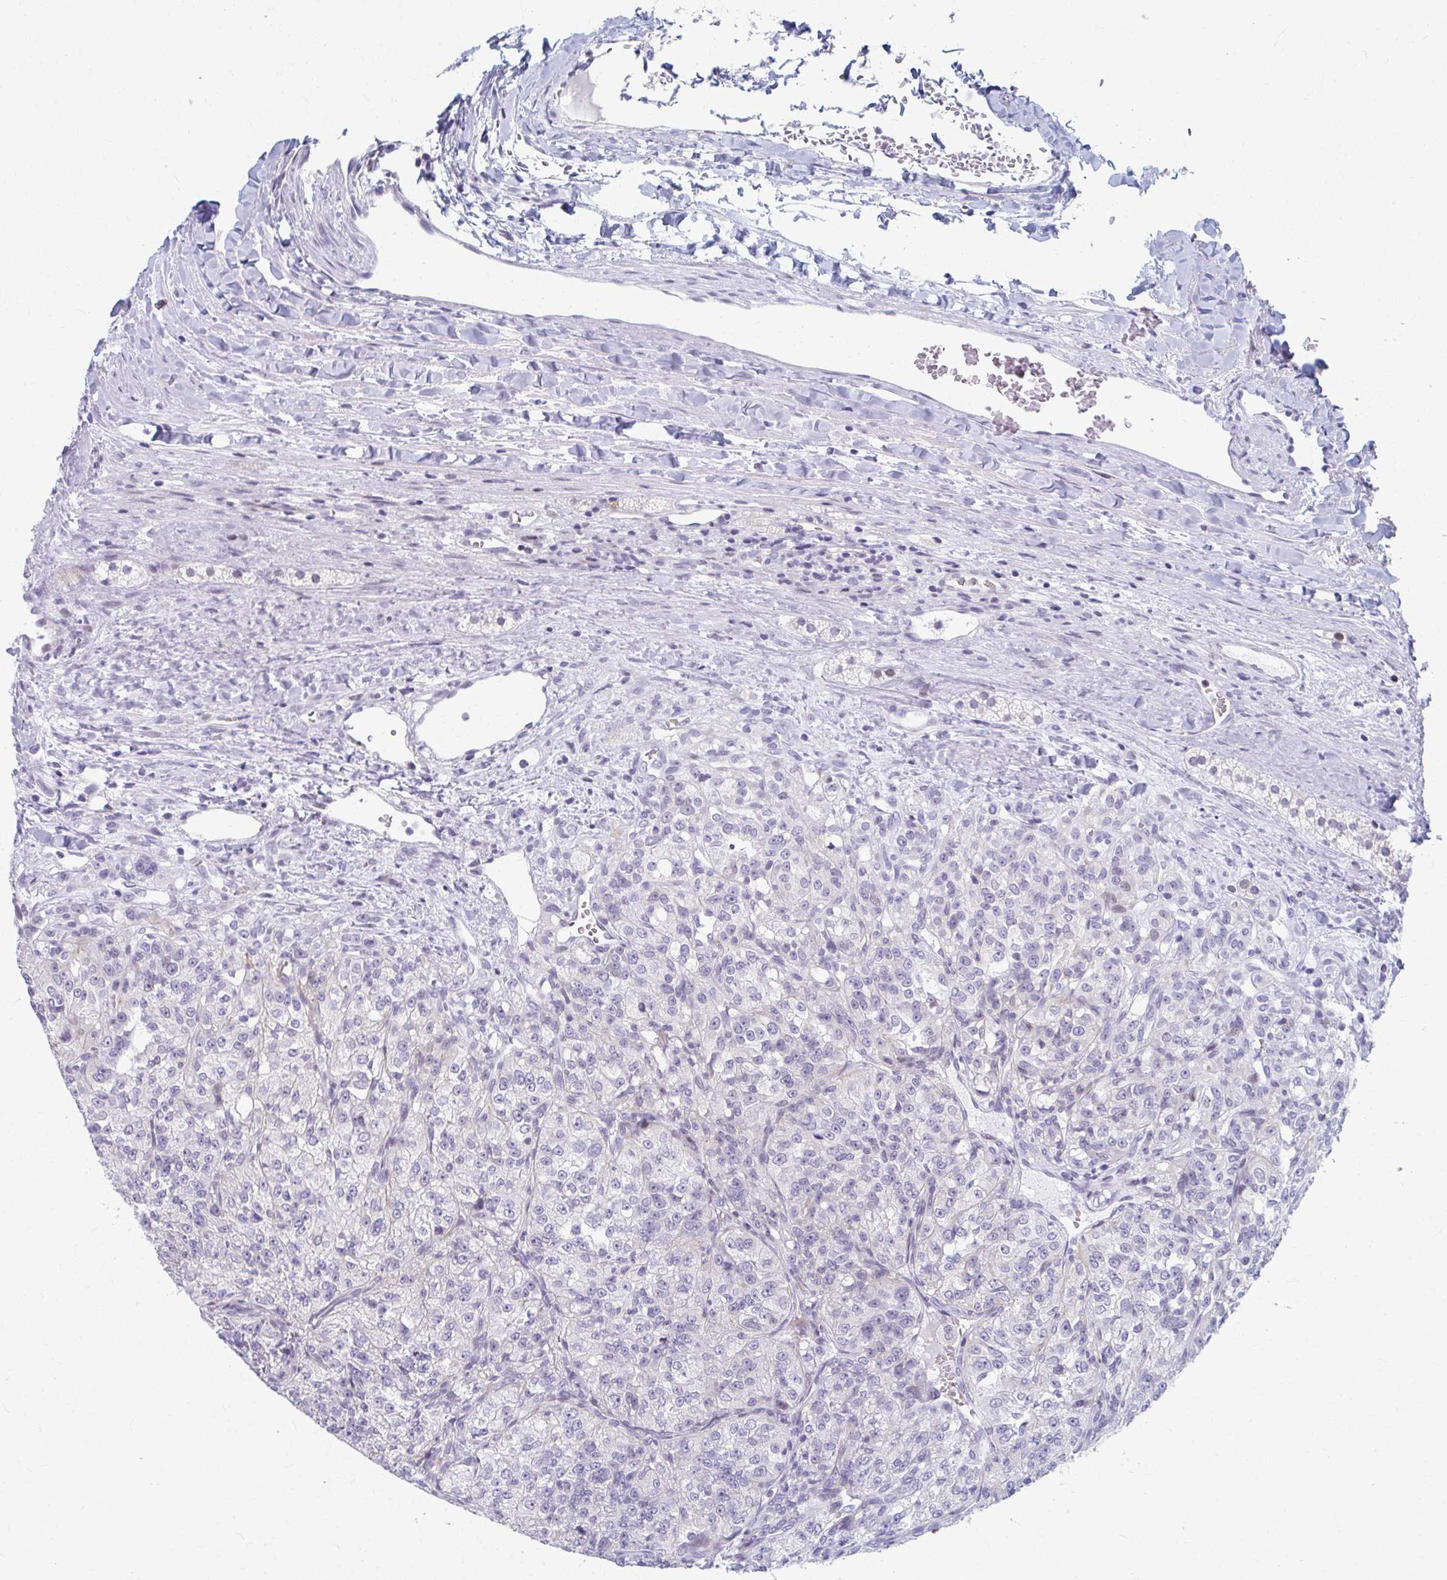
{"staining": {"intensity": "negative", "quantity": "none", "location": "none"}, "tissue": "renal cancer", "cell_type": "Tumor cells", "image_type": "cancer", "snomed": [{"axis": "morphology", "description": "Adenocarcinoma, NOS"}, {"axis": "topography", "description": "Kidney"}], "caption": "A high-resolution photomicrograph shows IHC staining of renal cancer, which shows no significant positivity in tumor cells.", "gene": "ABHD16B", "patient": {"sex": "female", "age": 63}}